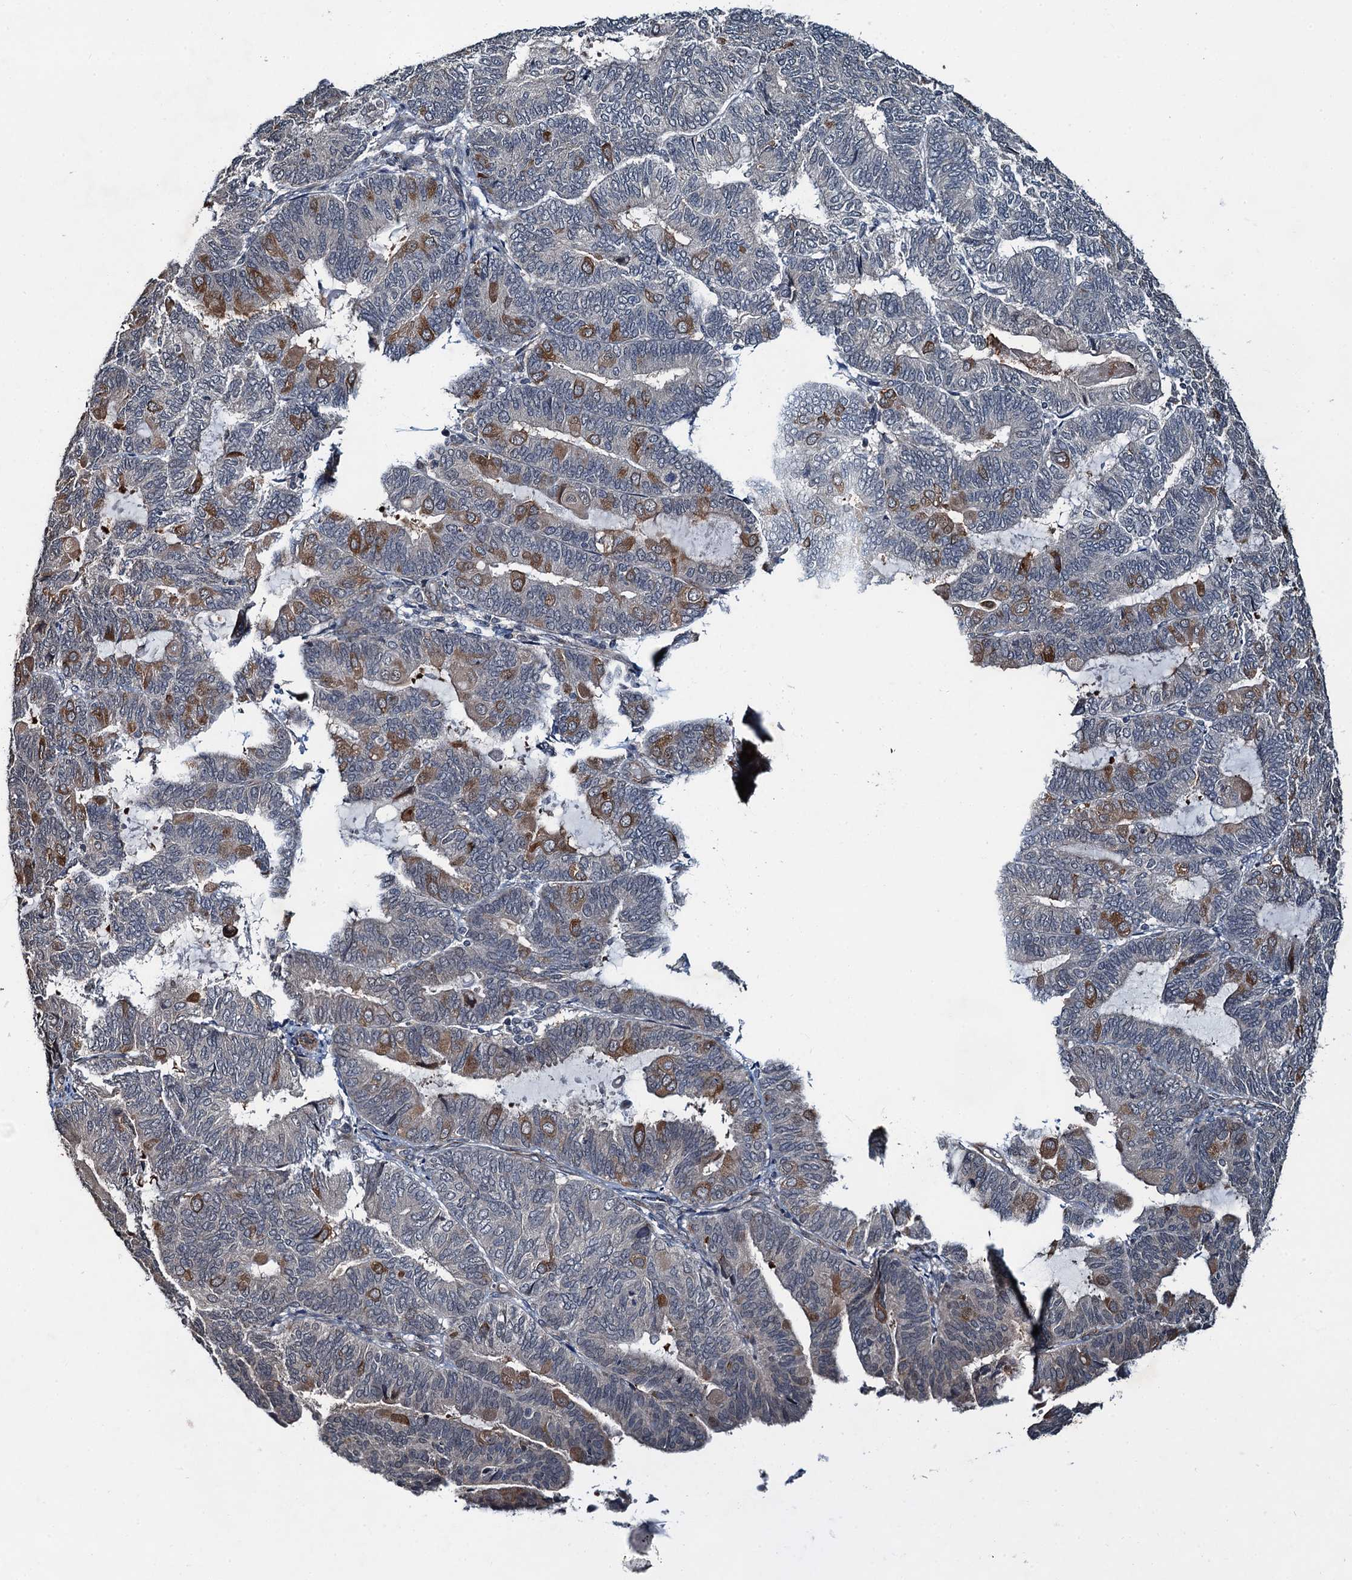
{"staining": {"intensity": "weak", "quantity": "<25%", "location": "cytoplasmic/membranous"}, "tissue": "endometrial cancer", "cell_type": "Tumor cells", "image_type": "cancer", "snomed": [{"axis": "morphology", "description": "Adenocarcinoma, NOS"}, {"axis": "topography", "description": "Endometrium"}], "caption": "IHC micrograph of human endometrial cancer (adenocarcinoma) stained for a protein (brown), which exhibits no staining in tumor cells. Nuclei are stained in blue.", "gene": "WHAMM", "patient": {"sex": "female", "age": 81}}